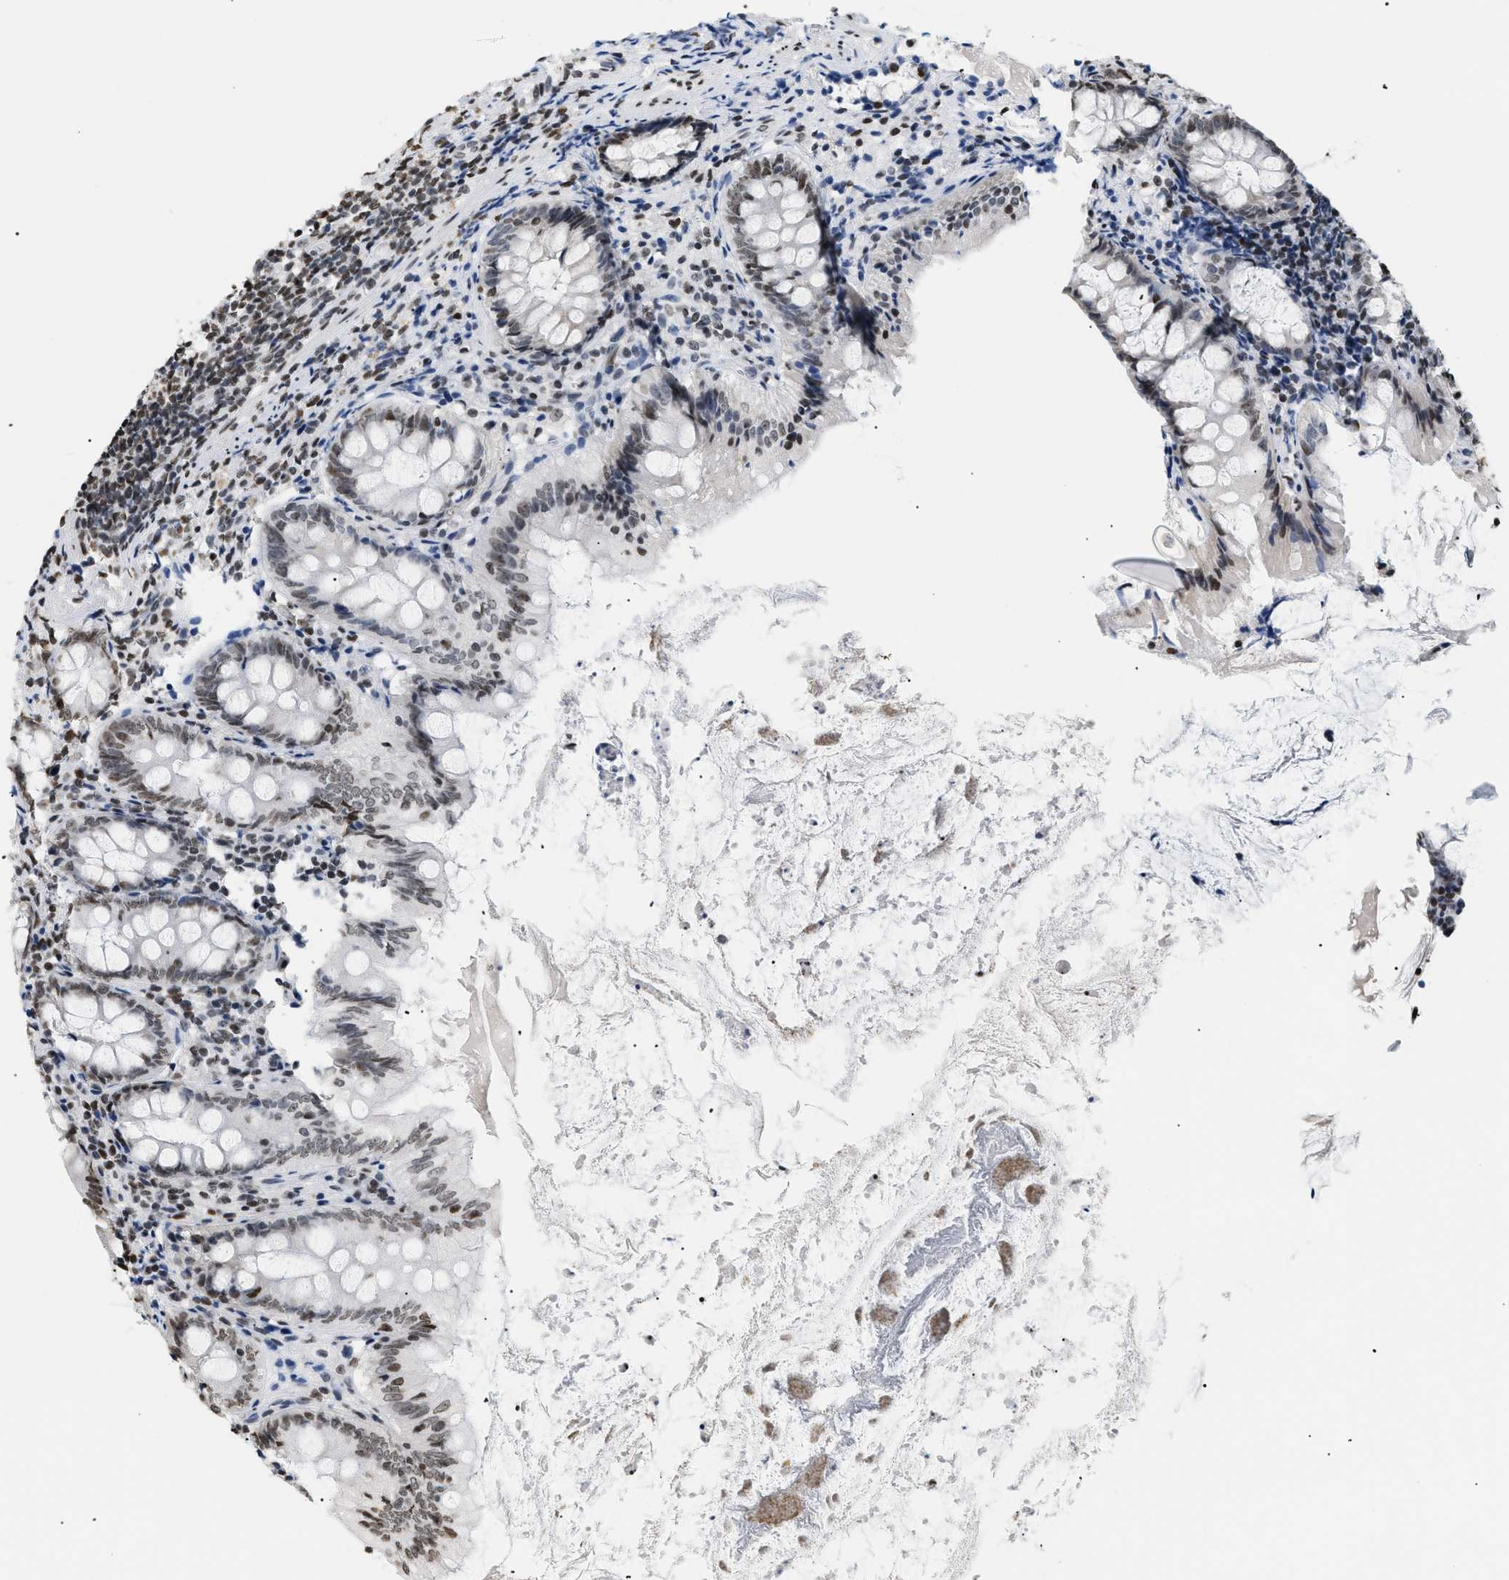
{"staining": {"intensity": "moderate", "quantity": "25%-75%", "location": "nuclear"}, "tissue": "appendix", "cell_type": "Glandular cells", "image_type": "normal", "snomed": [{"axis": "morphology", "description": "Normal tissue, NOS"}, {"axis": "topography", "description": "Appendix"}], "caption": "High-magnification brightfield microscopy of unremarkable appendix stained with DAB (brown) and counterstained with hematoxylin (blue). glandular cells exhibit moderate nuclear staining is identified in approximately25%-75% of cells. Ihc stains the protein of interest in brown and the nuclei are stained blue.", "gene": "HMGN2", "patient": {"sex": "female", "age": 77}}